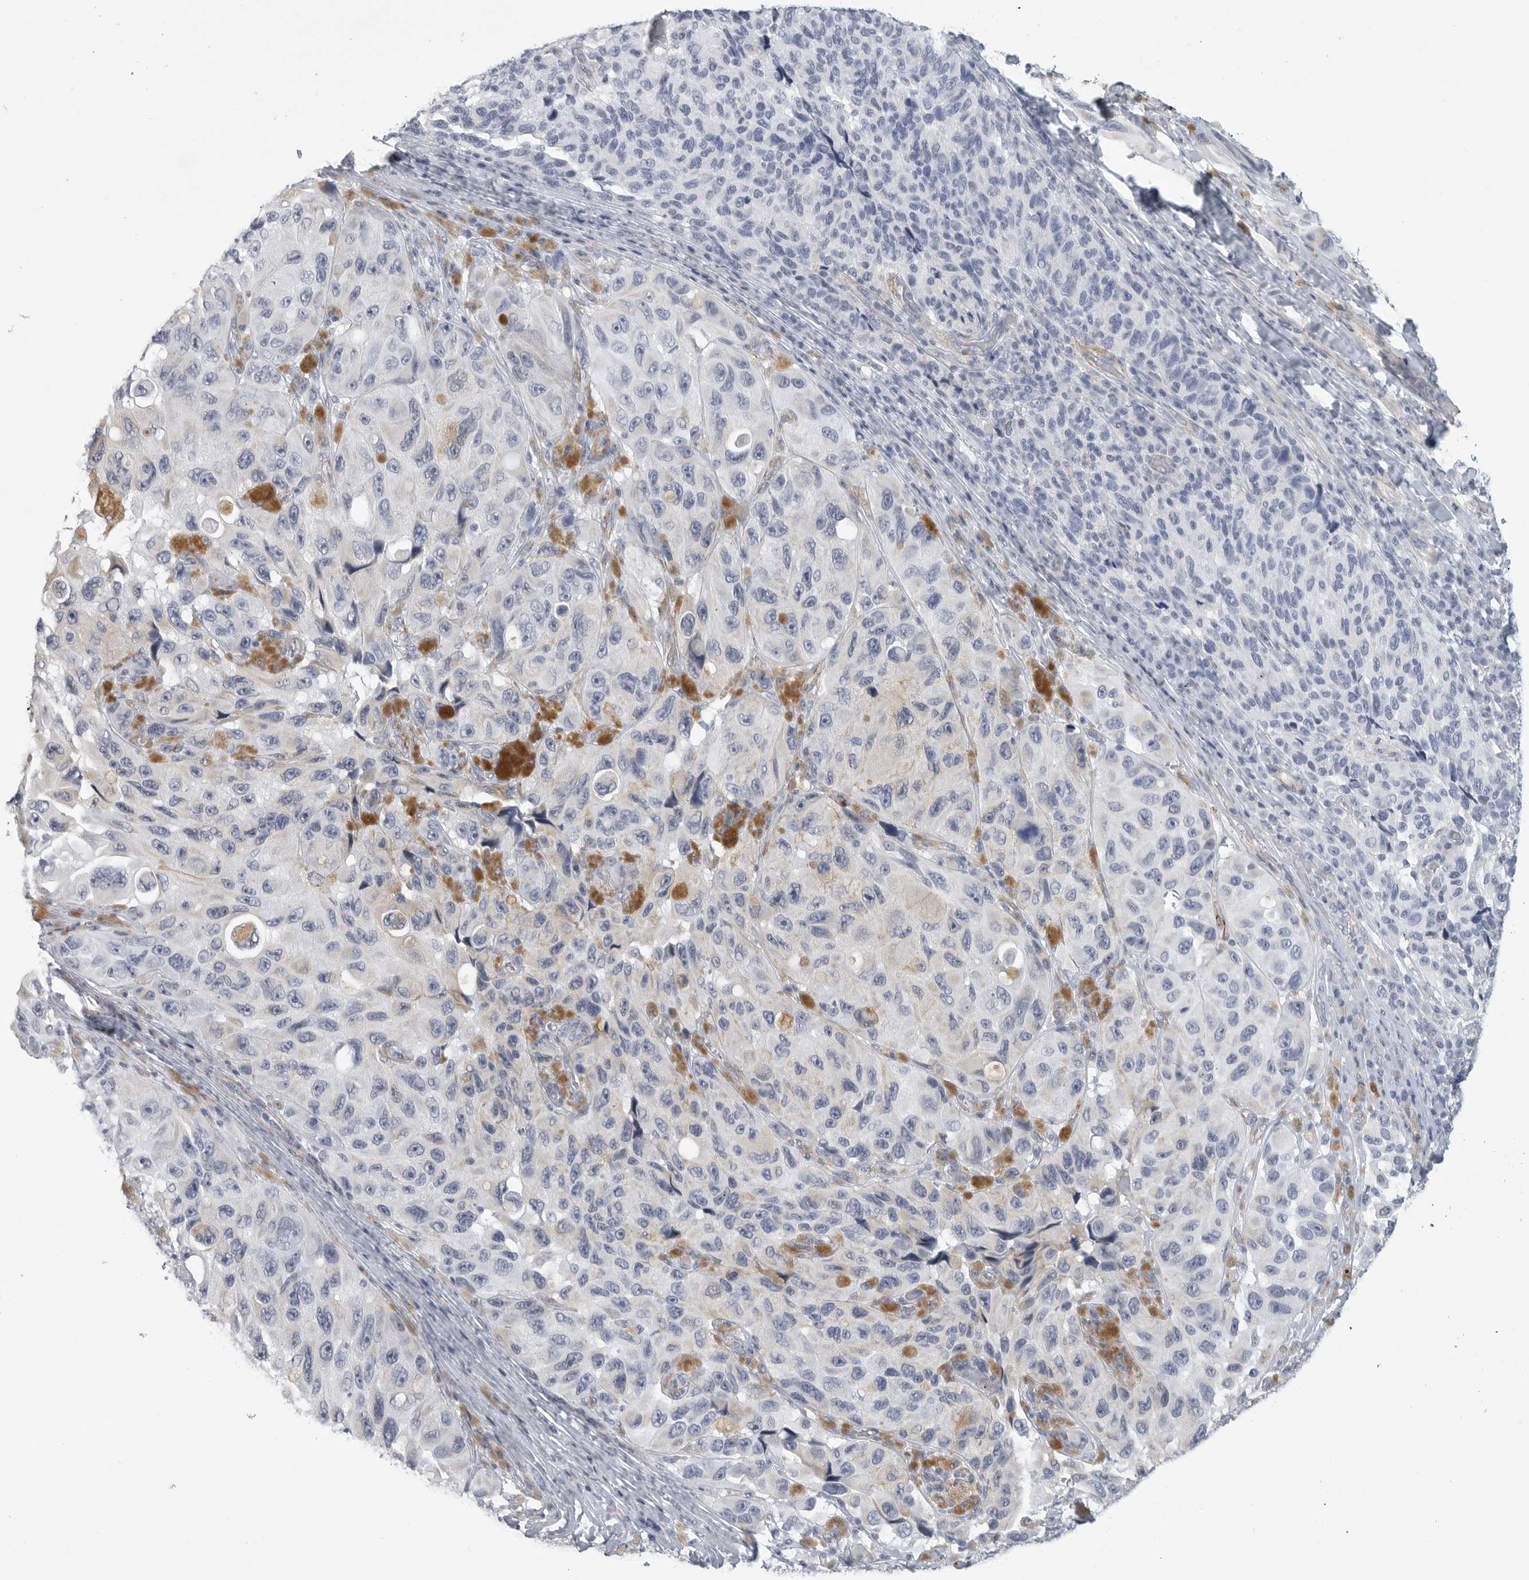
{"staining": {"intensity": "negative", "quantity": "none", "location": "none"}, "tissue": "melanoma", "cell_type": "Tumor cells", "image_type": "cancer", "snomed": [{"axis": "morphology", "description": "Malignant melanoma, NOS"}, {"axis": "topography", "description": "Skin"}], "caption": "Immunohistochemistry of human malignant melanoma demonstrates no staining in tumor cells.", "gene": "TNR", "patient": {"sex": "female", "age": 73}}